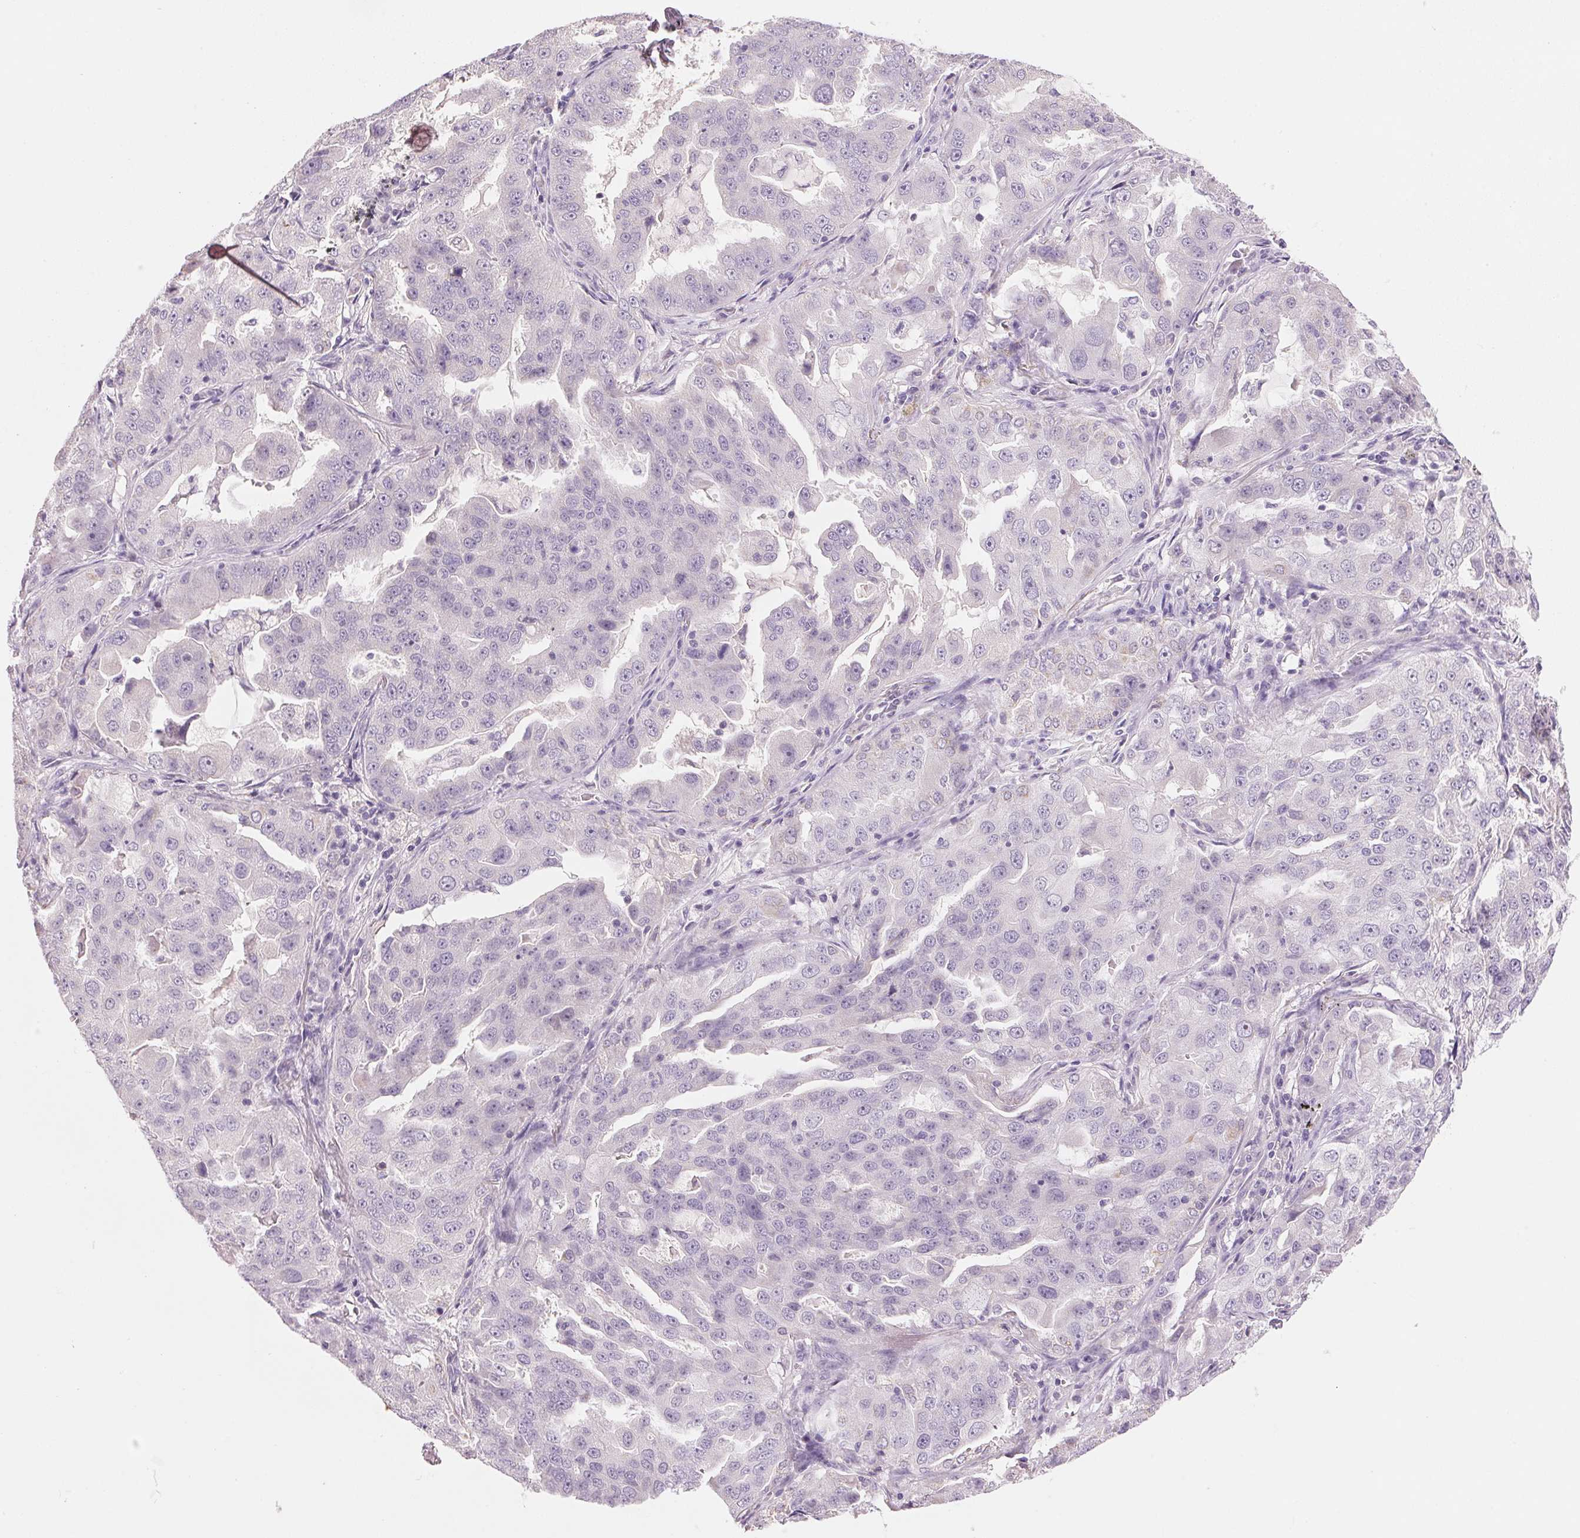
{"staining": {"intensity": "negative", "quantity": "none", "location": "none"}, "tissue": "lung cancer", "cell_type": "Tumor cells", "image_type": "cancer", "snomed": [{"axis": "morphology", "description": "Adenocarcinoma, NOS"}, {"axis": "topography", "description": "Lung"}], "caption": "Tumor cells are negative for brown protein staining in adenocarcinoma (lung). The staining was performed using DAB (3,3'-diaminobenzidine) to visualize the protein expression in brown, while the nuclei were stained in blue with hematoxylin (Magnification: 20x).", "gene": "CYP11B1", "patient": {"sex": "female", "age": 61}}